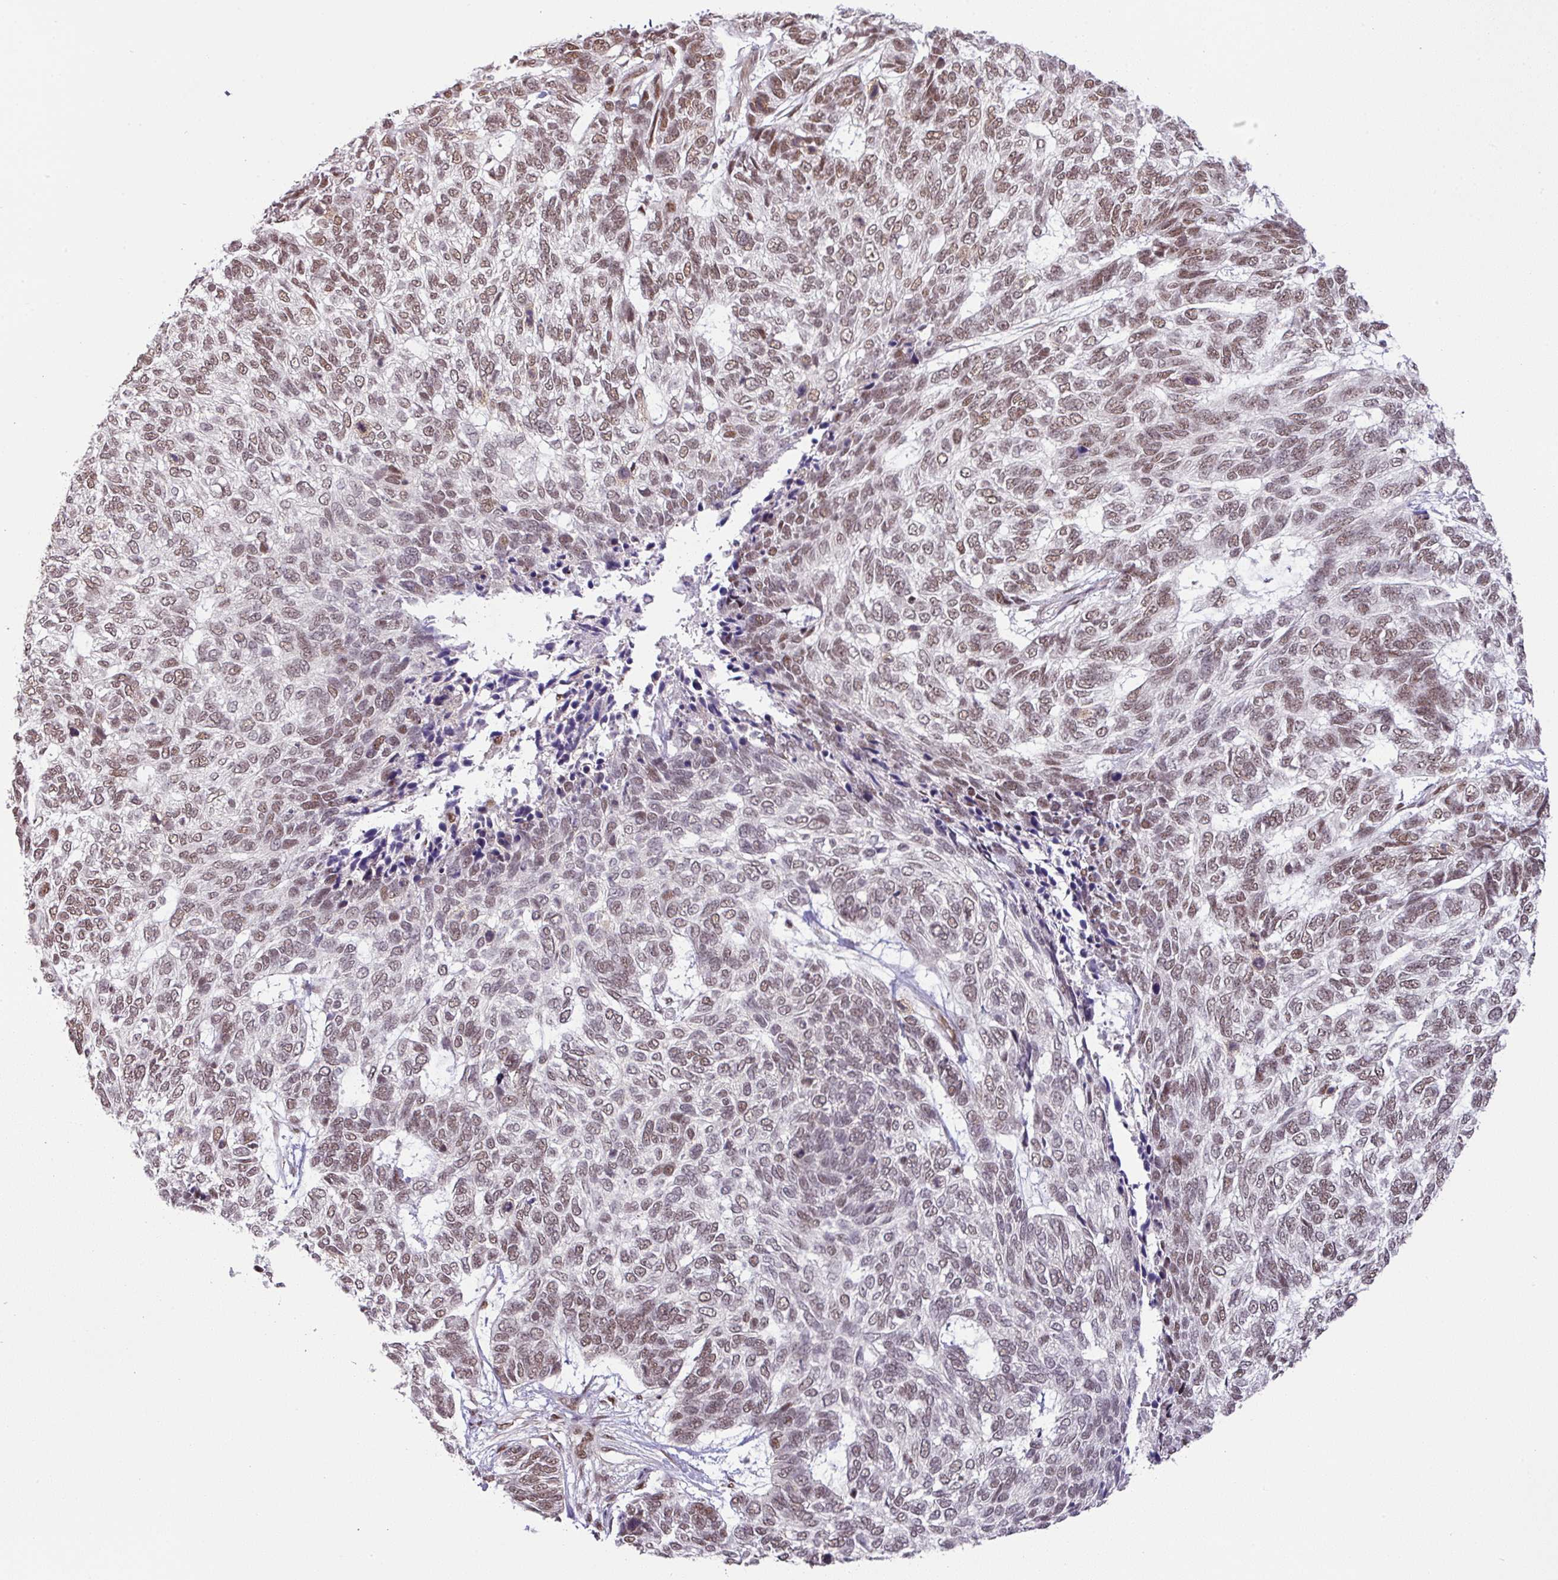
{"staining": {"intensity": "moderate", "quantity": "25%-75%", "location": "nuclear"}, "tissue": "skin cancer", "cell_type": "Tumor cells", "image_type": "cancer", "snomed": [{"axis": "morphology", "description": "Basal cell carcinoma"}, {"axis": "topography", "description": "Skin"}], "caption": "Skin cancer (basal cell carcinoma) stained for a protein displays moderate nuclear positivity in tumor cells.", "gene": "NCOA5", "patient": {"sex": "female", "age": 65}}